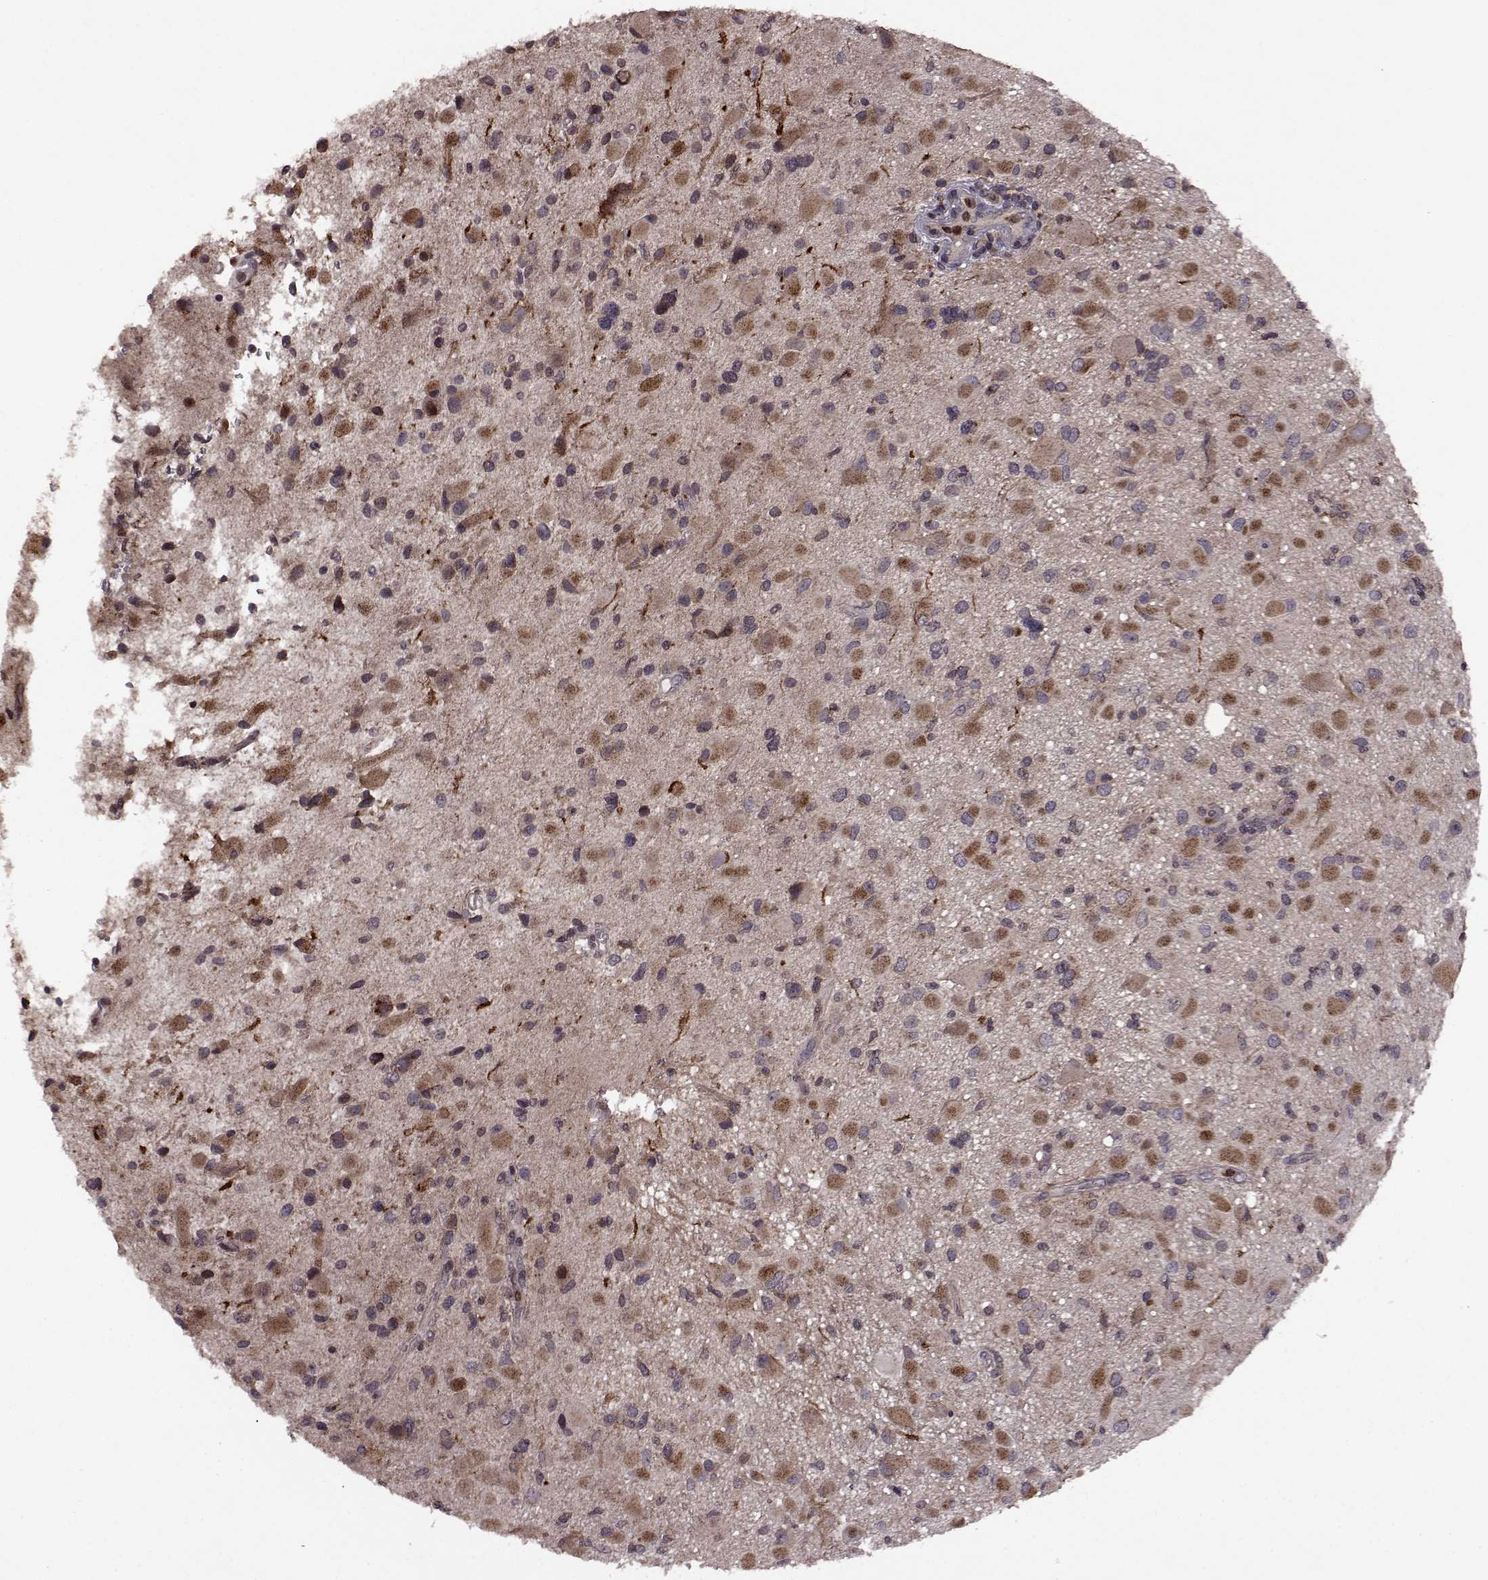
{"staining": {"intensity": "negative", "quantity": "none", "location": "none"}, "tissue": "glioma", "cell_type": "Tumor cells", "image_type": "cancer", "snomed": [{"axis": "morphology", "description": "Glioma, malignant, Low grade"}, {"axis": "topography", "description": "Brain"}], "caption": "IHC of malignant glioma (low-grade) demonstrates no expression in tumor cells.", "gene": "TRMU", "patient": {"sex": "female", "age": 32}}